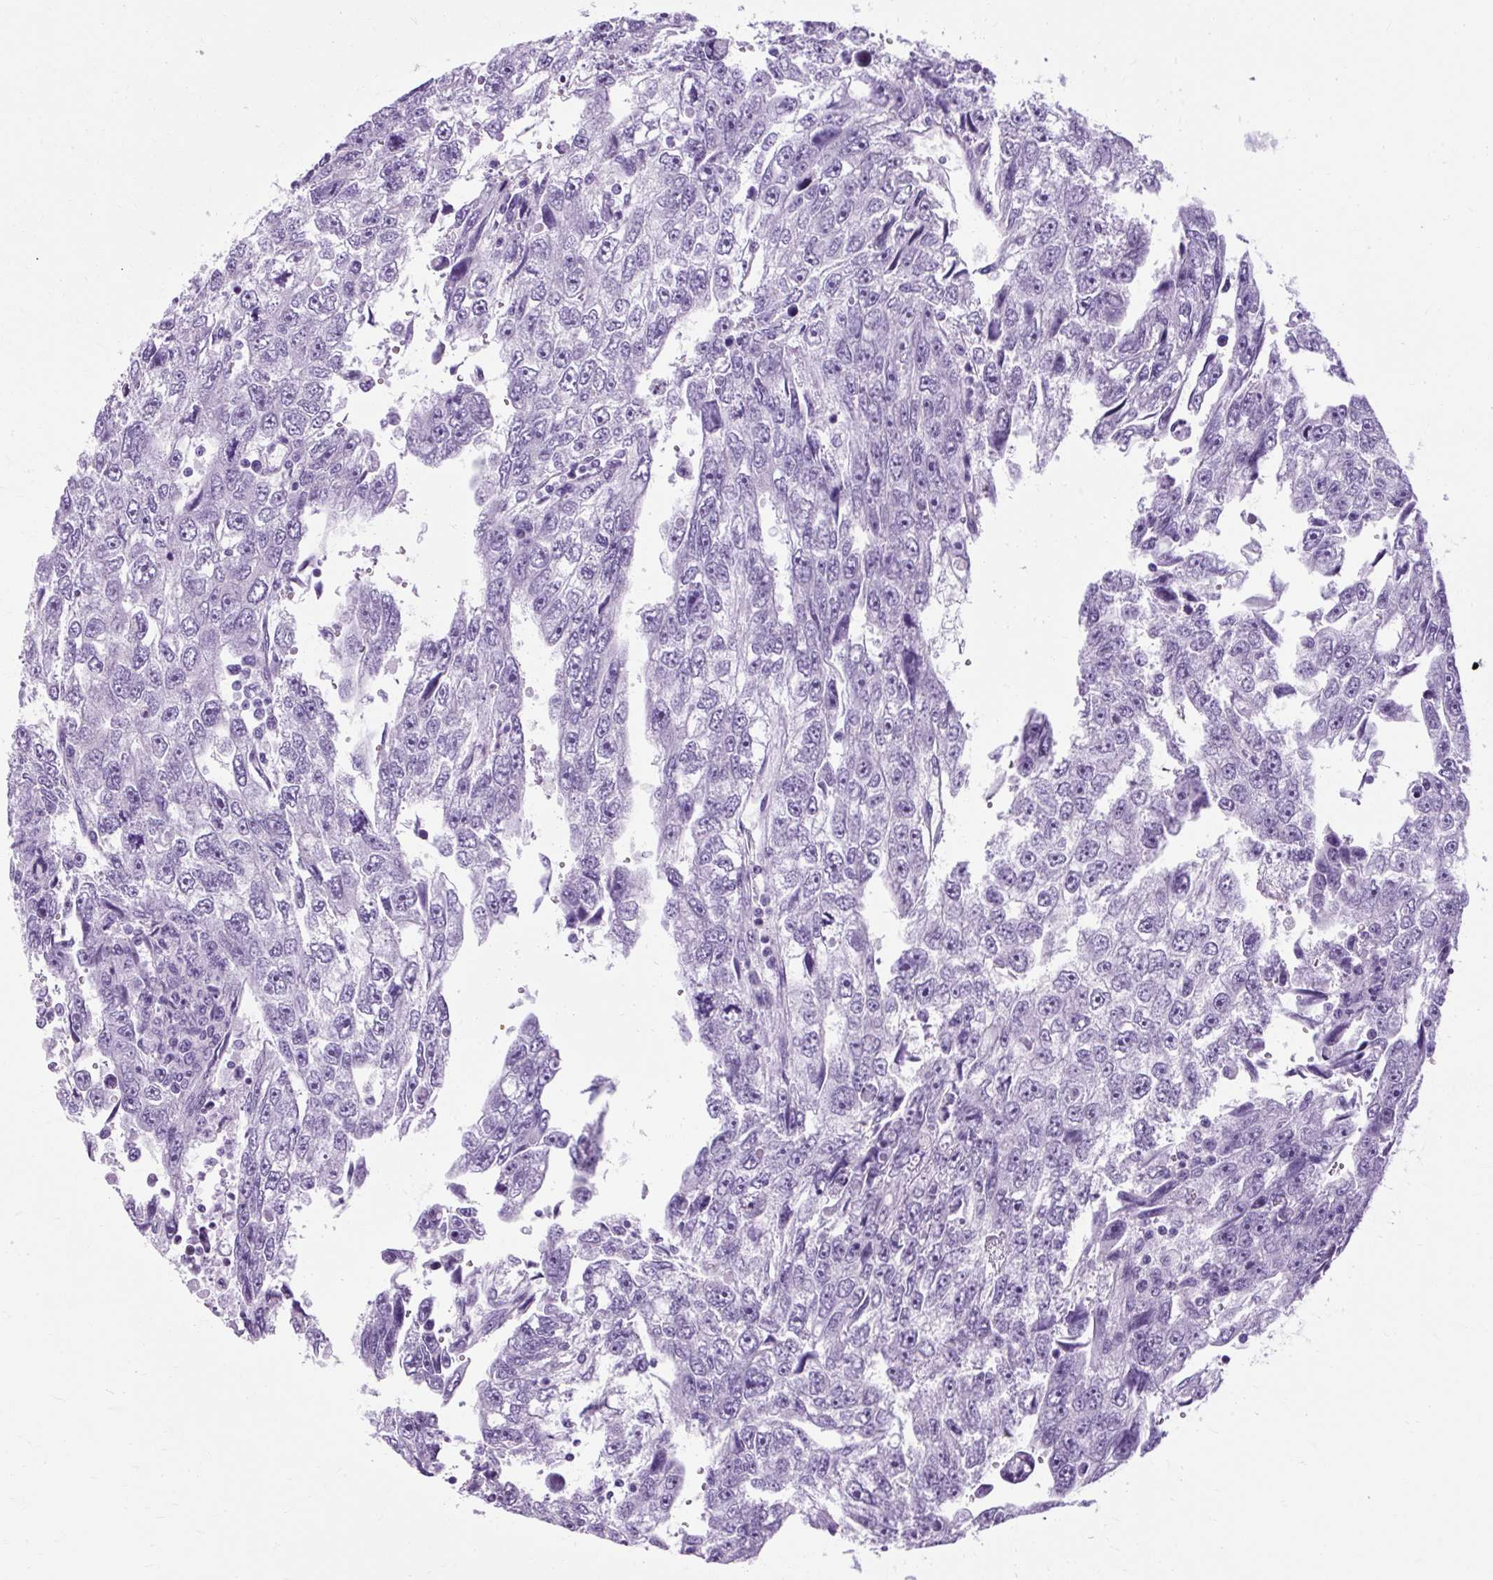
{"staining": {"intensity": "negative", "quantity": "none", "location": "none"}, "tissue": "testis cancer", "cell_type": "Tumor cells", "image_type": "cancer", "snomed": [{"axis": "morphology", "description": "Carcinoma, Embryonal, NOS"}, {"axis": "topography", "description": "Testis"}], "caption": "Immunohistochemistry (IHC) of testis cancer displays no positivity in tumor cells. (DAB immunohistochemistry, high magnification).", "gene": "B3GNT4", "patient": {"sex": "male", "age": 20}}